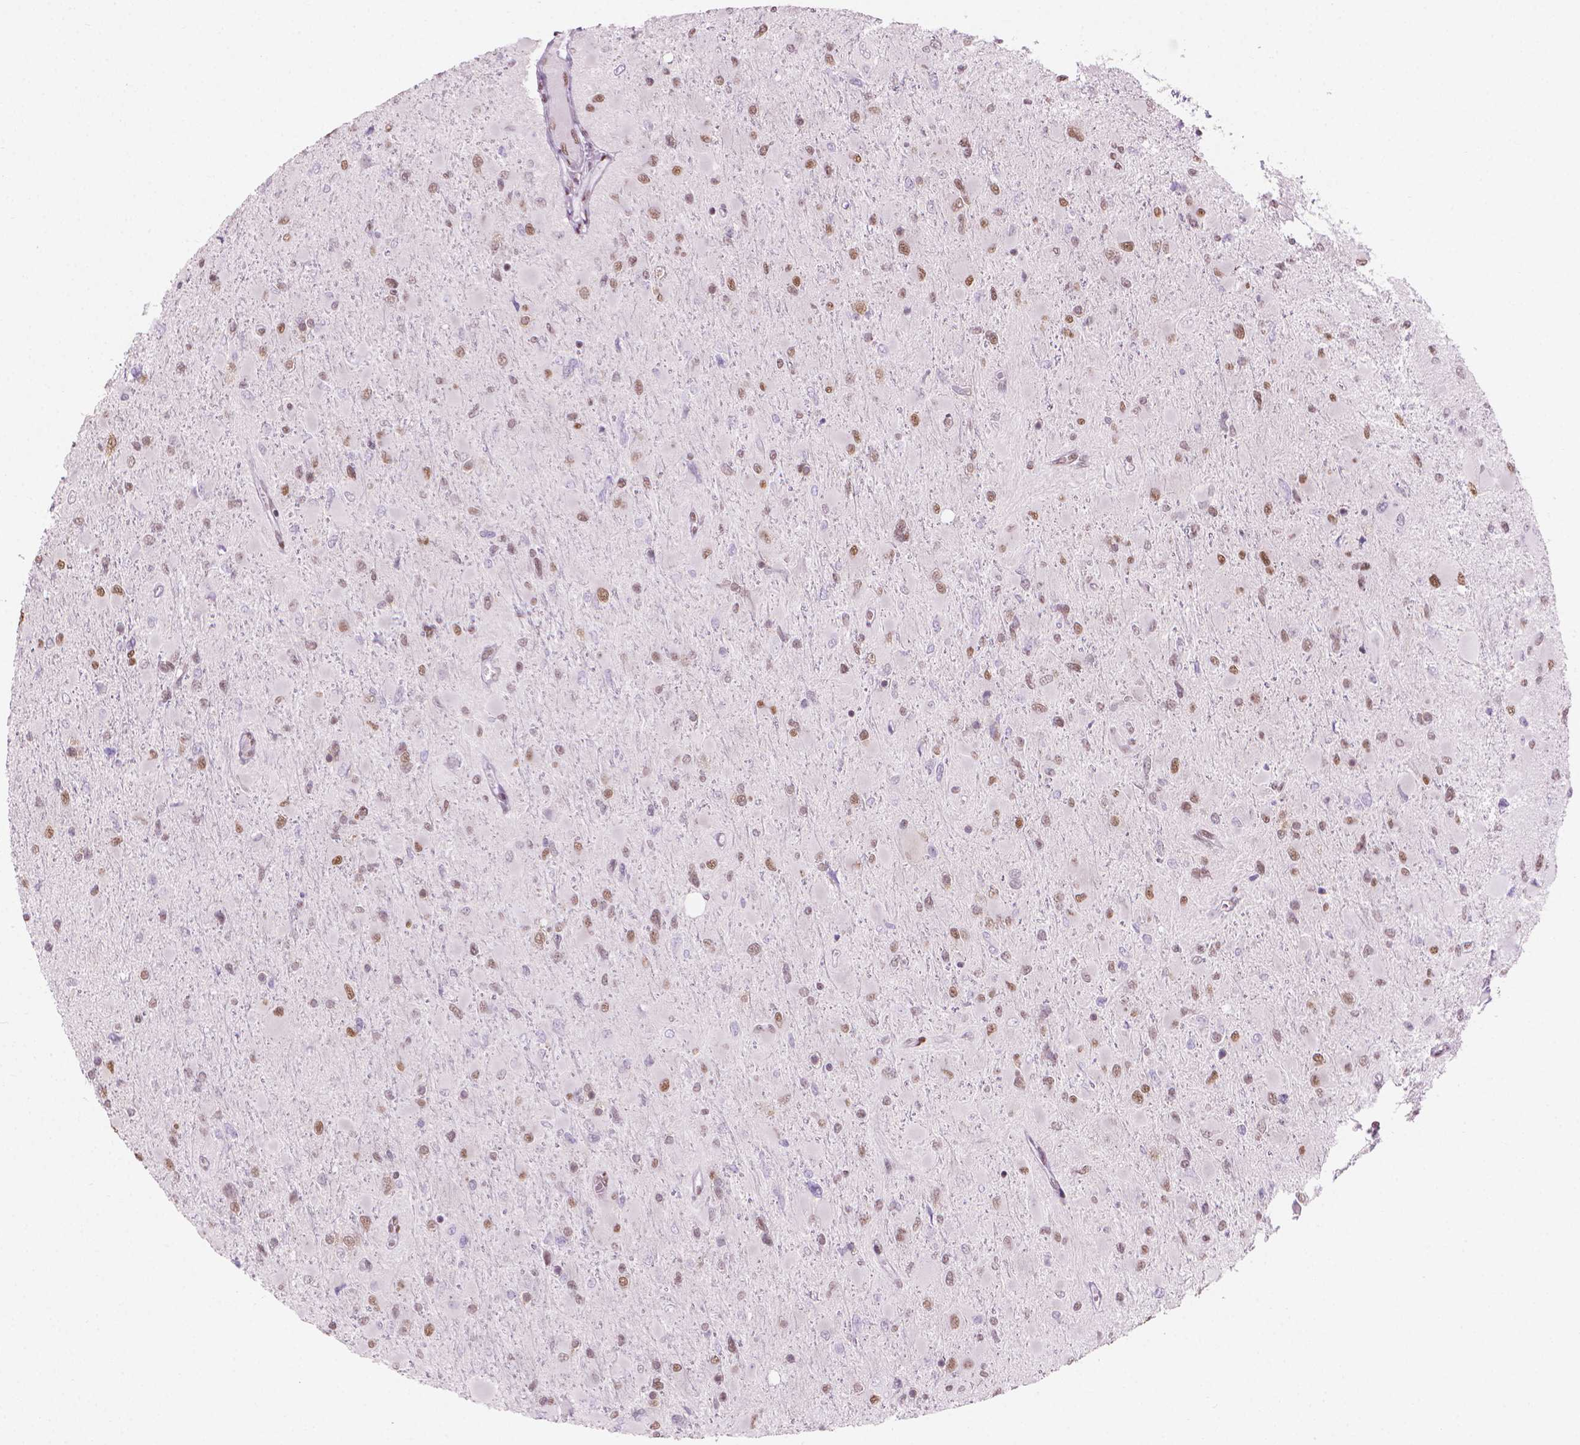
{"staining": {"intensity": "moderate", "quantity": "25%-75%", "location": "nuclear"}, "tissue": "glioma", "cell_type": "Tumor cells", "image_type": "cancer", "snomed": [{"axis": "morphology", "description": "Glioma, malignant, High grade"}, {"axis": "topography", "description": "Cerebral cortex"}], "caption": "An image showing moderate nuclear staining in about 25%-75% of tumor cells in malignant high-grade glioma, as visualized by brown immunohistochemical staining.", "gene": "PIAS2", "patient": {"sex": "female", "age": 36}}